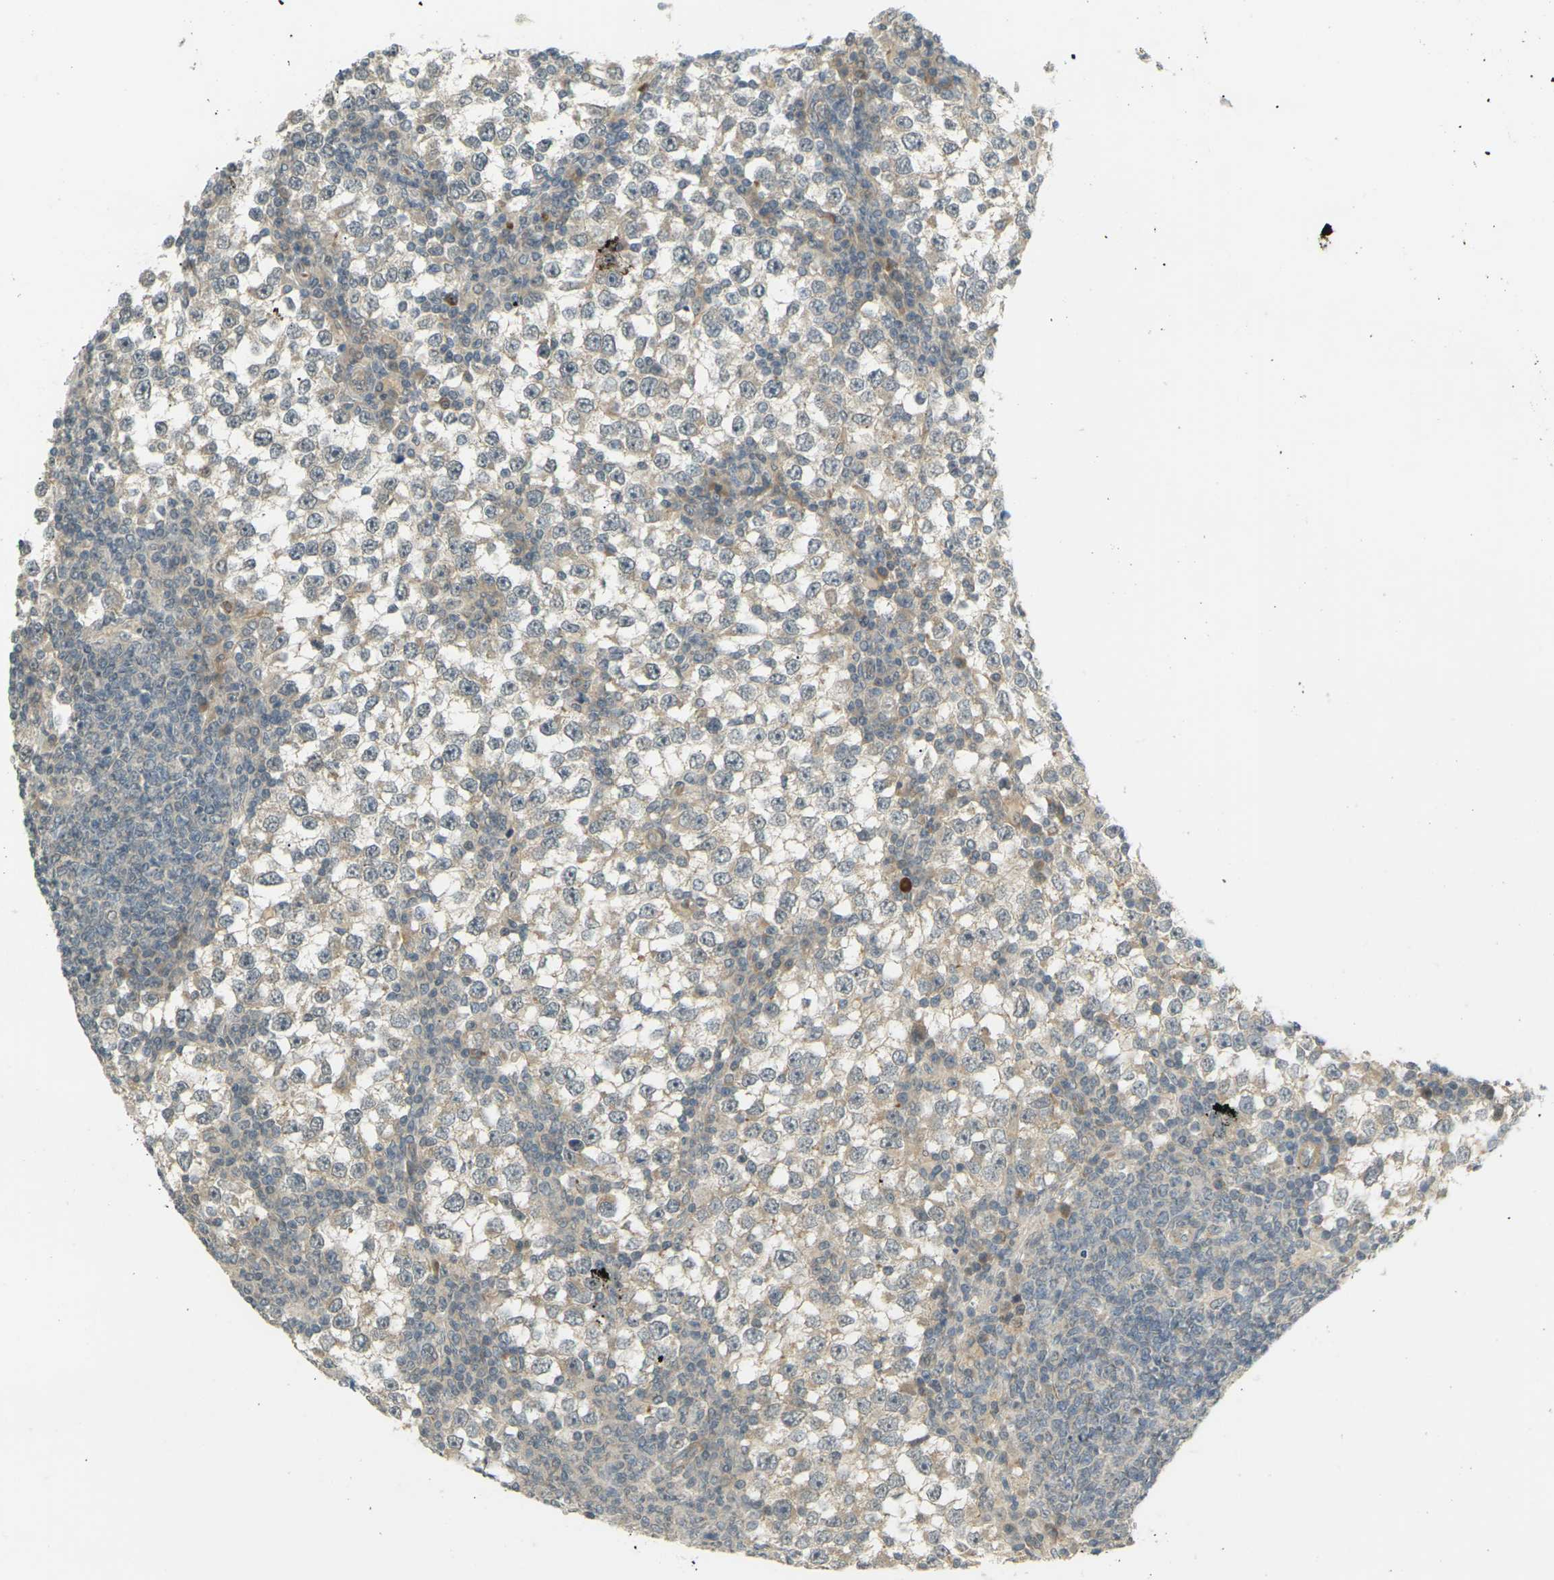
{"staining": {"intensity": "weak", "quantity": ">75%", "location": "cytoplasmic/membranous"}, "tissue": "testis cancer", "cell_type": "Tumor cells", "image_type": "cancer", "snomed": [{"axis": "morphology", "description": "Seminoma, NOS"}, {"axis": "topography", "description": "Testis"}], "caption": "Immunohistochemistry (IHC) of testis seminoma shows low levels of weak cytoplasmic/membranous staining in approximately >75% of tumor cells.", "gene": "SOCS6", "patient": {"sex": "male", "age": 65}}